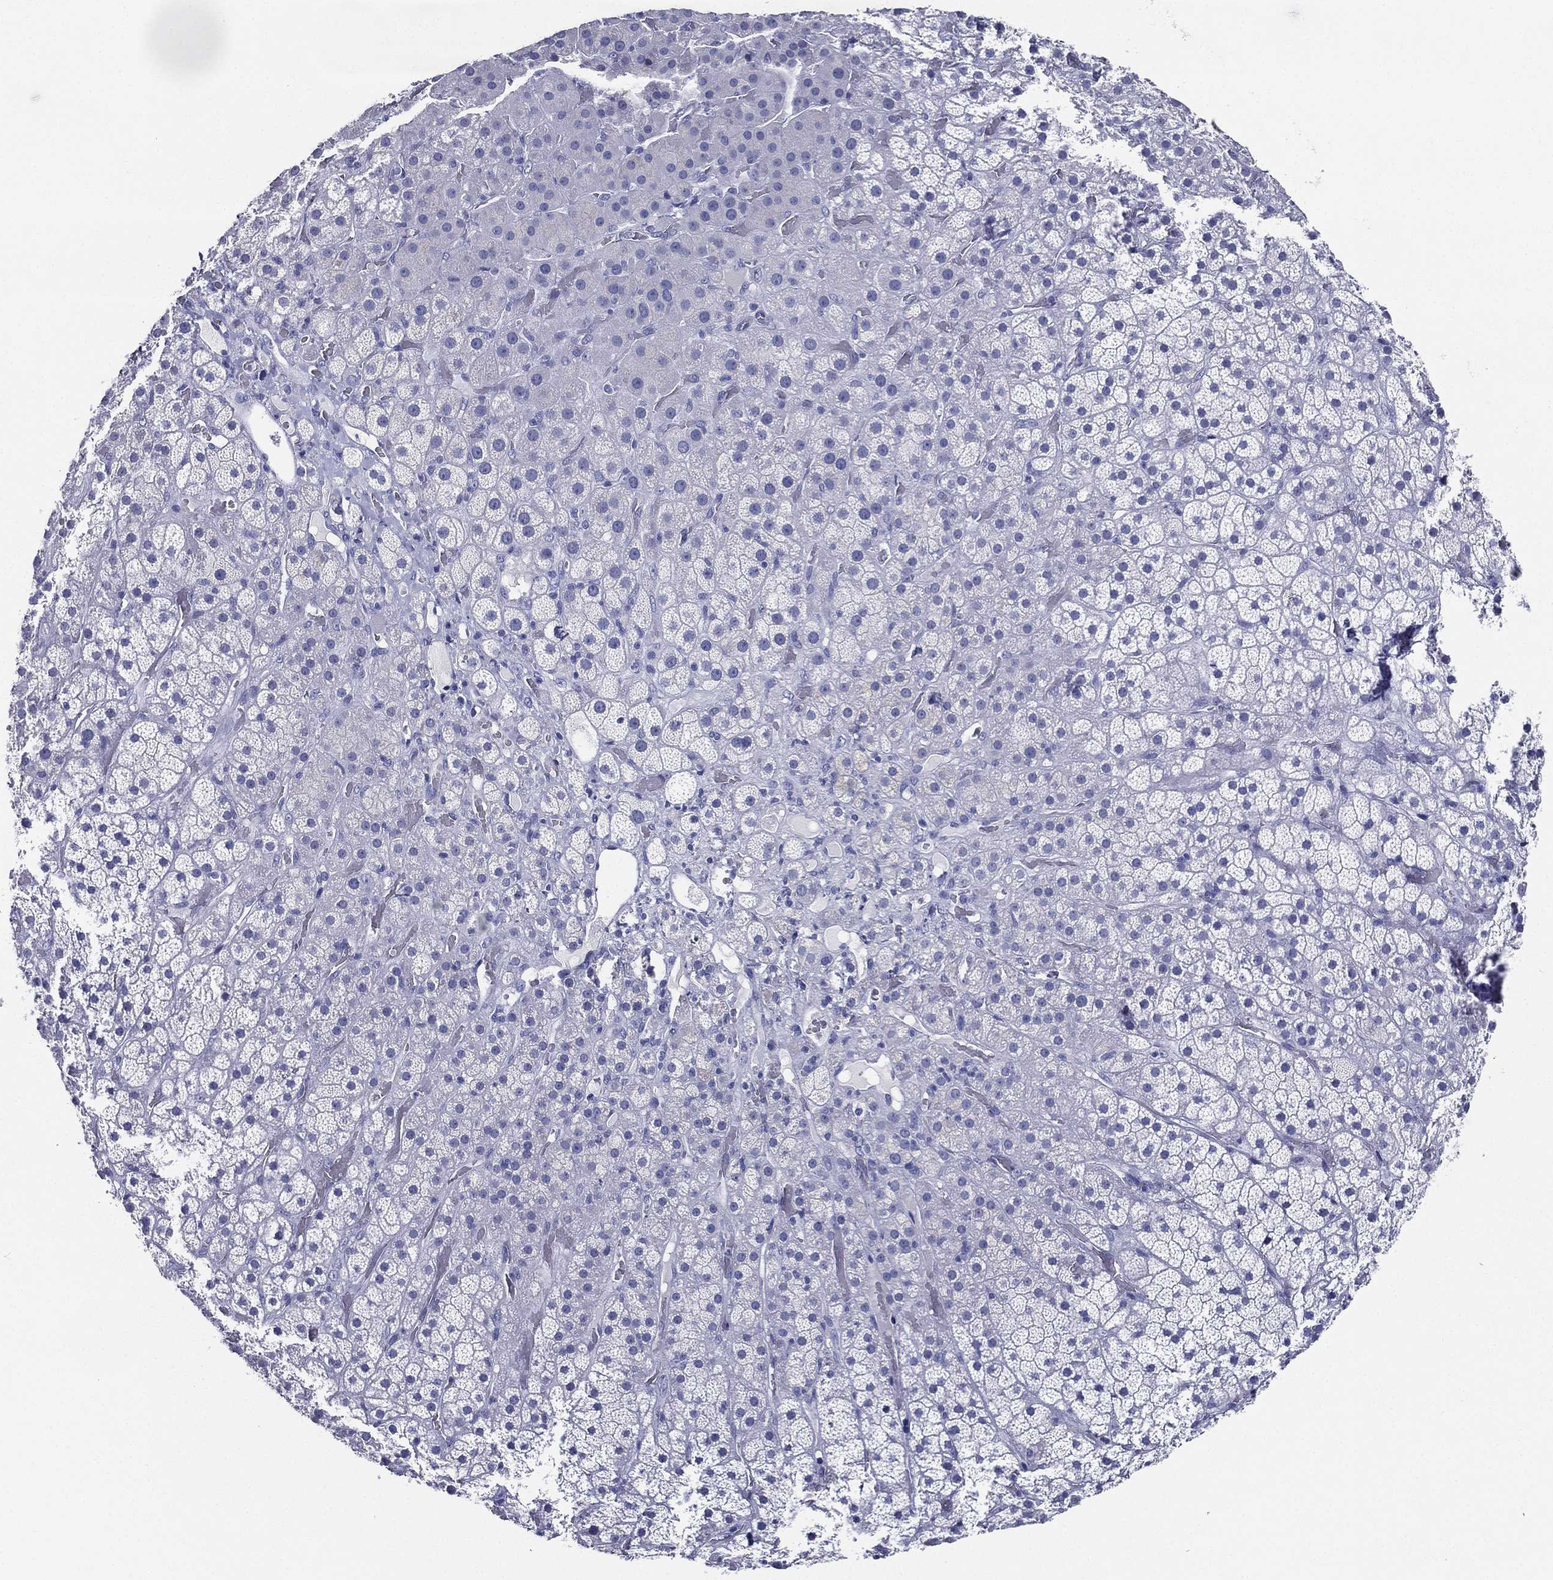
{"staining": {"intensity": "negative", "quantity": "none", "location": "none"}, "tissue": "adrenal gland", "cell_type": "Glandular cells", "image_type": "normal", "snomed": [{"axis": "morphology", "description": "Normal tissue, NOS"}, {"axis": "topography", "description": "Adrenal gland"}], "caption": "Immunohistochemical staining of unremarkable adrenal gland demonstrates no significant staining in glandular cells.", "gene": "TFAP2A", "patient": {"sex": "male", "age": 57}}